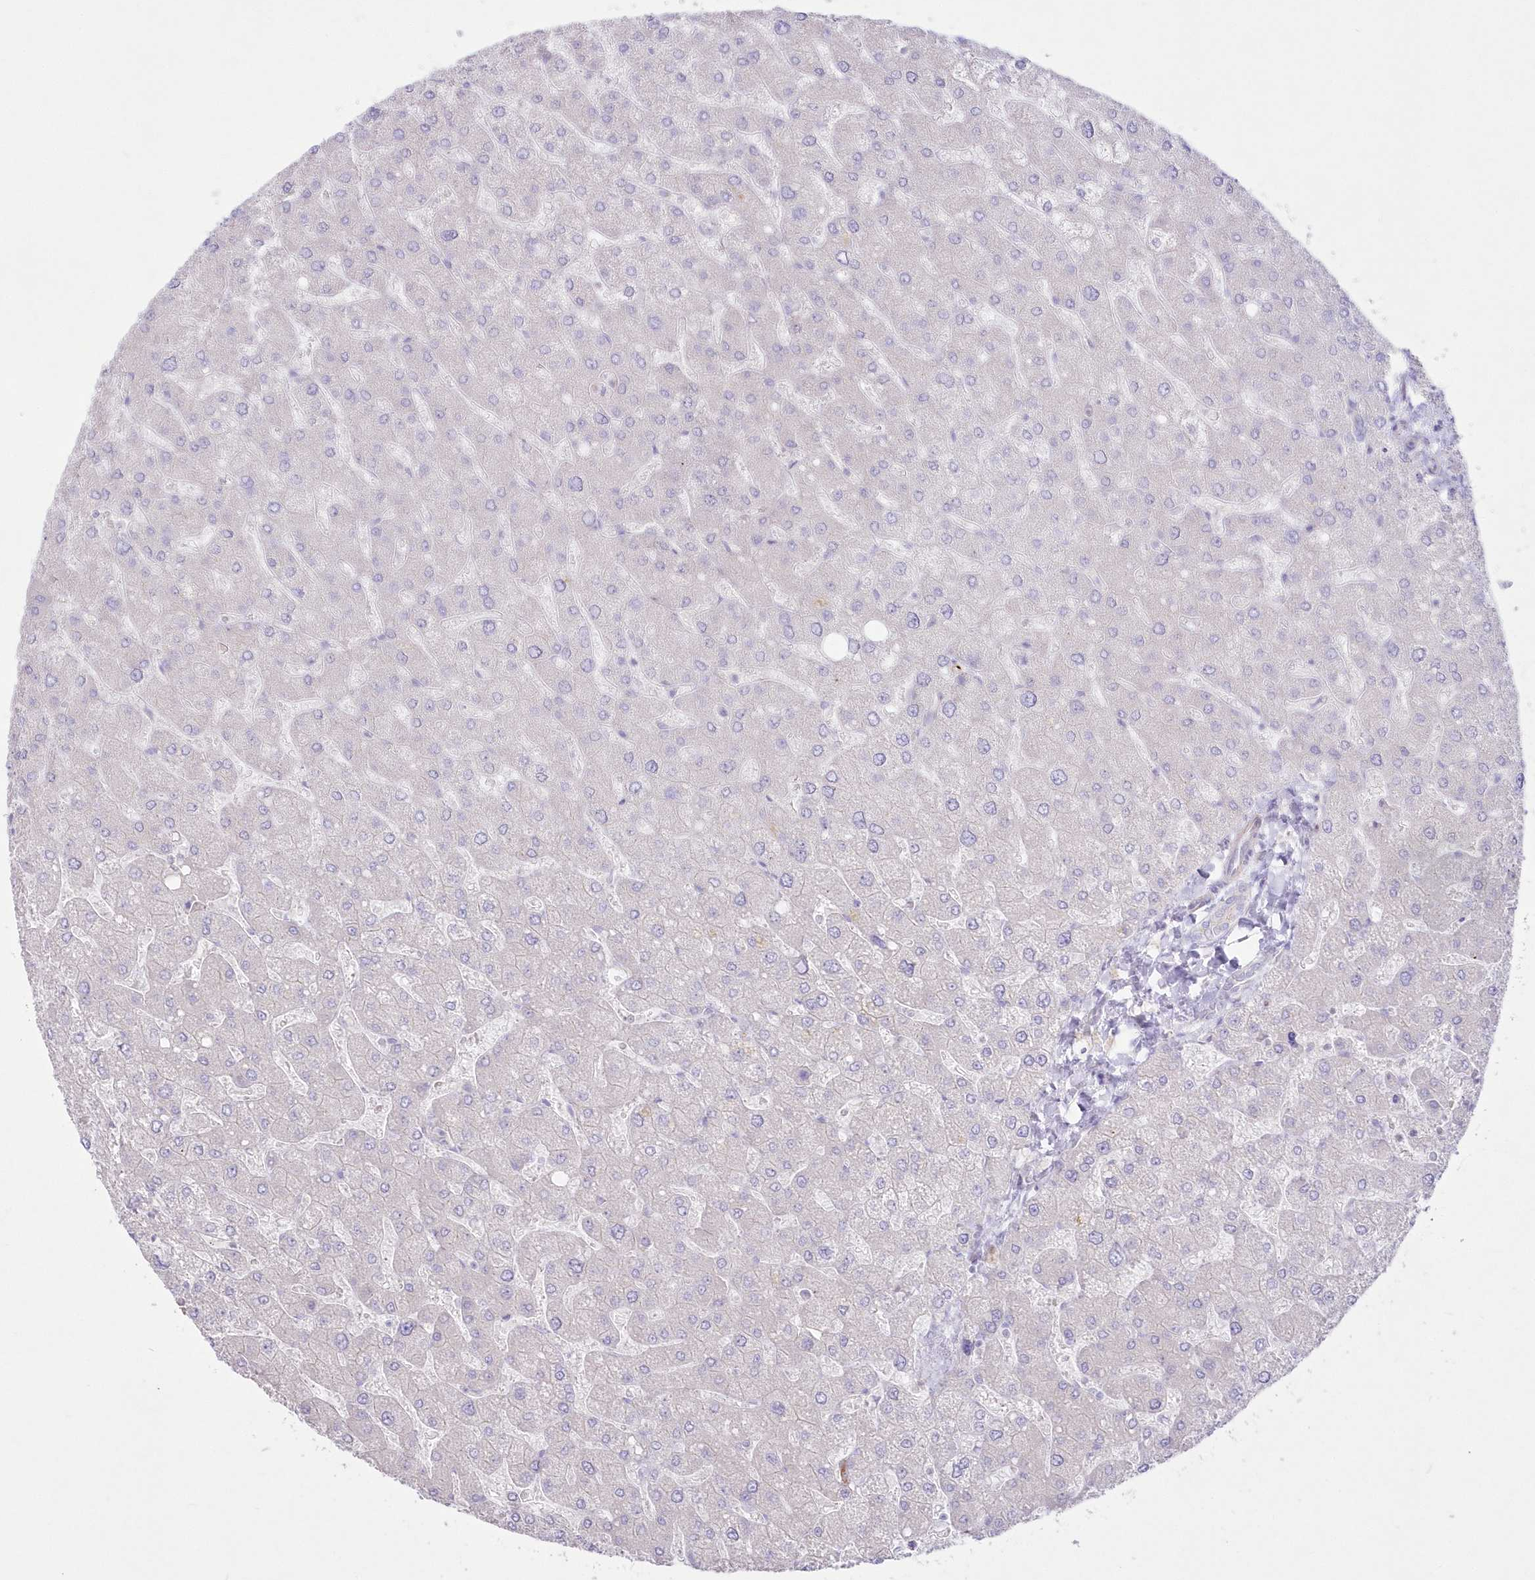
{"staining": {"intensity": "negative", "quantity": "none", "location": "none"}, "tissue": "liver", "cell_type": "Cholangiocytes", "image_type": "normal", "snomed": [{"axis": "morphology", "description": "Normal tissue, NOS"}, {"axis": "topography", "description": "Liver"}], "caption": "An immunohistochemistry (IHC) image of normal liver is shown. There is no staining in cholangiocytes of liver.", "gene": "ZNF843", "patient": {"sex": "male", "age": 55}}